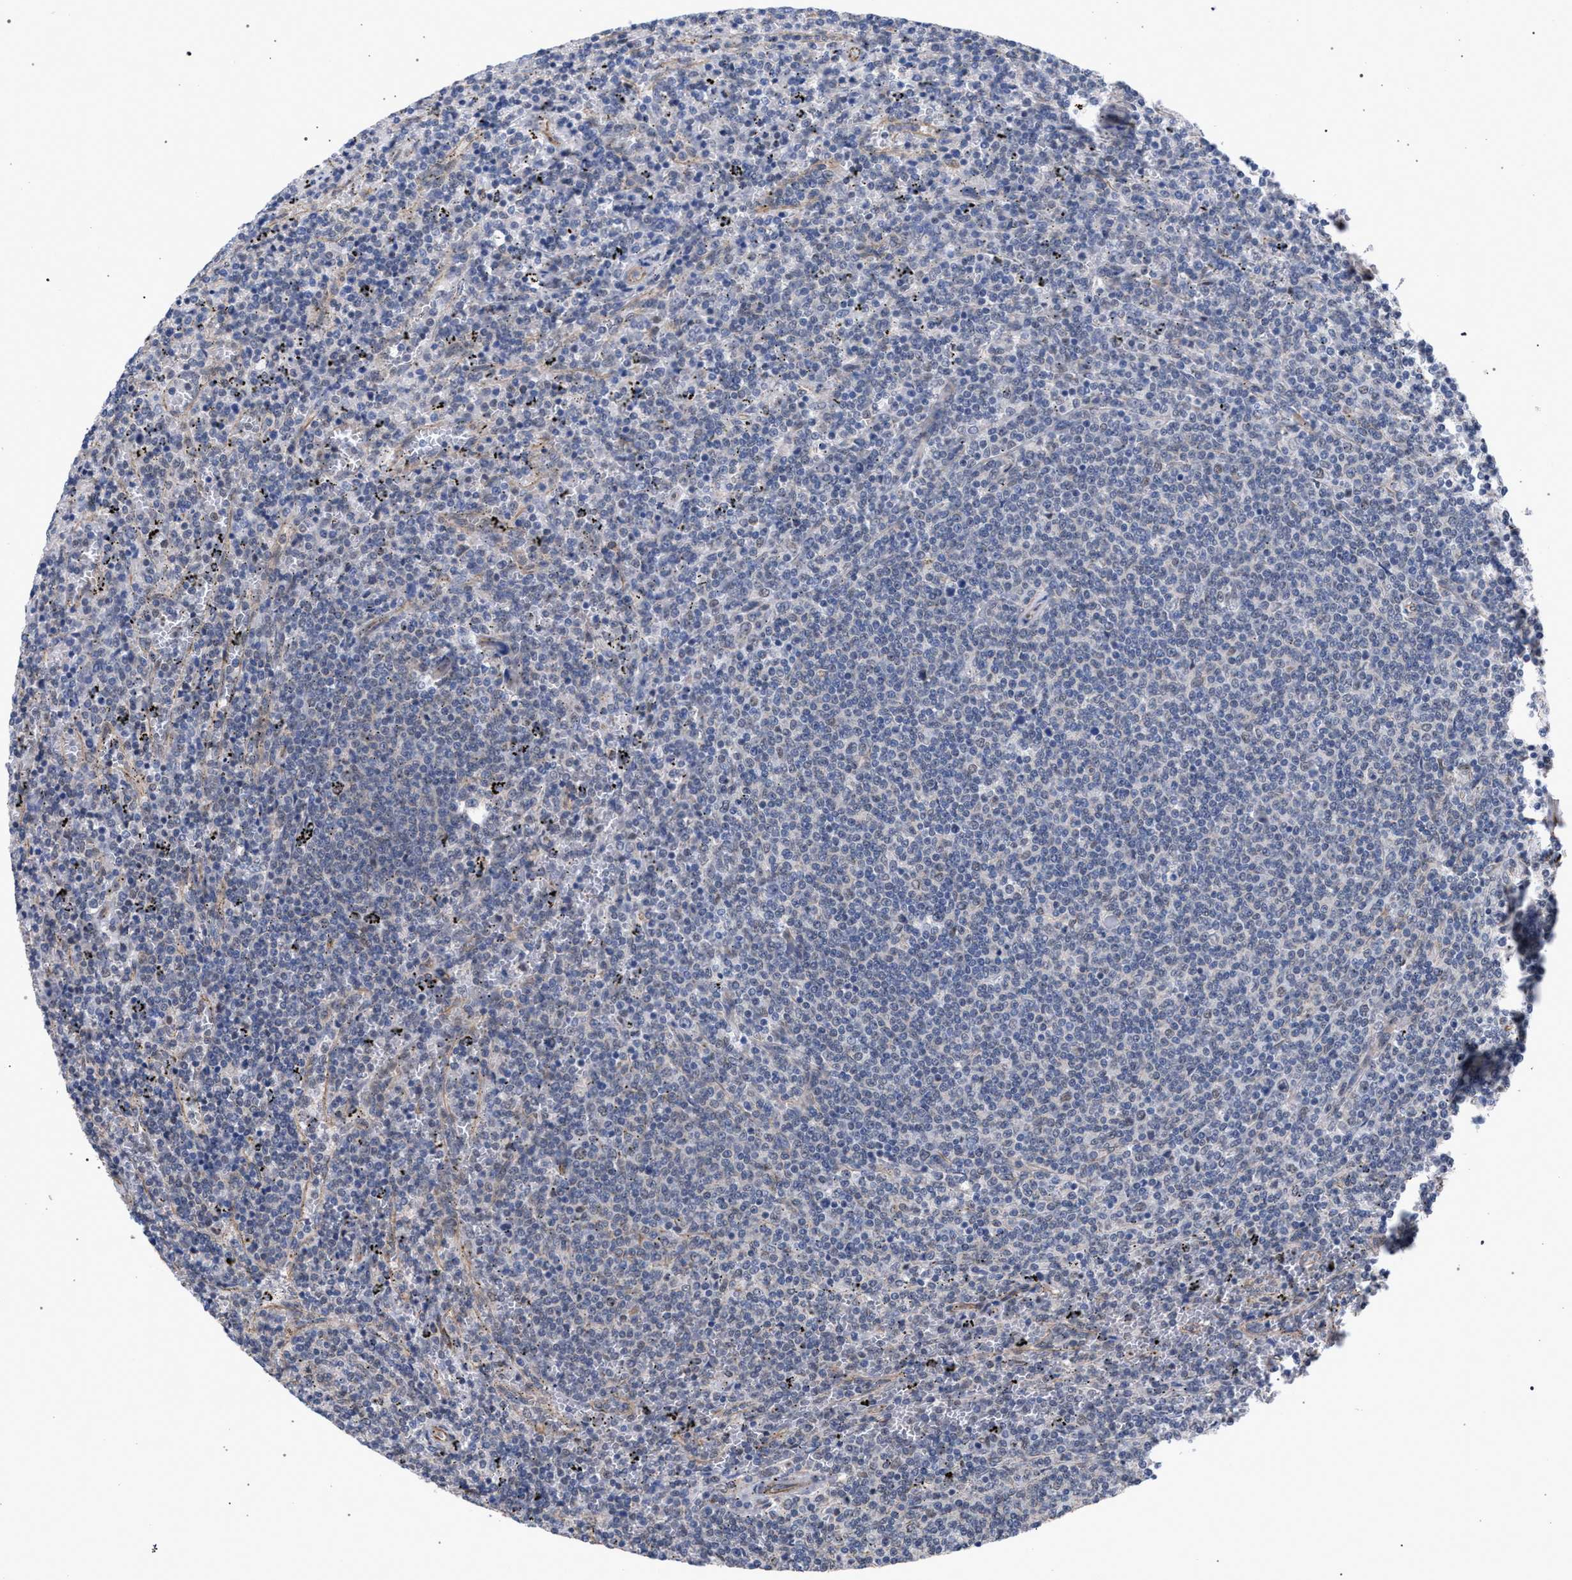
{"staining": {"intensity": "negative", "quantity": "none", "location": "none"}, "tissue": "lymphoma", "cell_type": "Tumor cells", "image_type": "cancer", "snomed": [{"axis": "morphology", "description": "Malignant lymphoma, non-Hodgkin's type, Low grade"}, {"axis": "topography", "description": "Spleen"}], "caption": "High power microscopy micrograph of an IHC micrograph of lymphoma, revealing no significant staining in tumor cells.", "gene": "GOLGA2", "patient": {"sex": "female", "age": 50}}